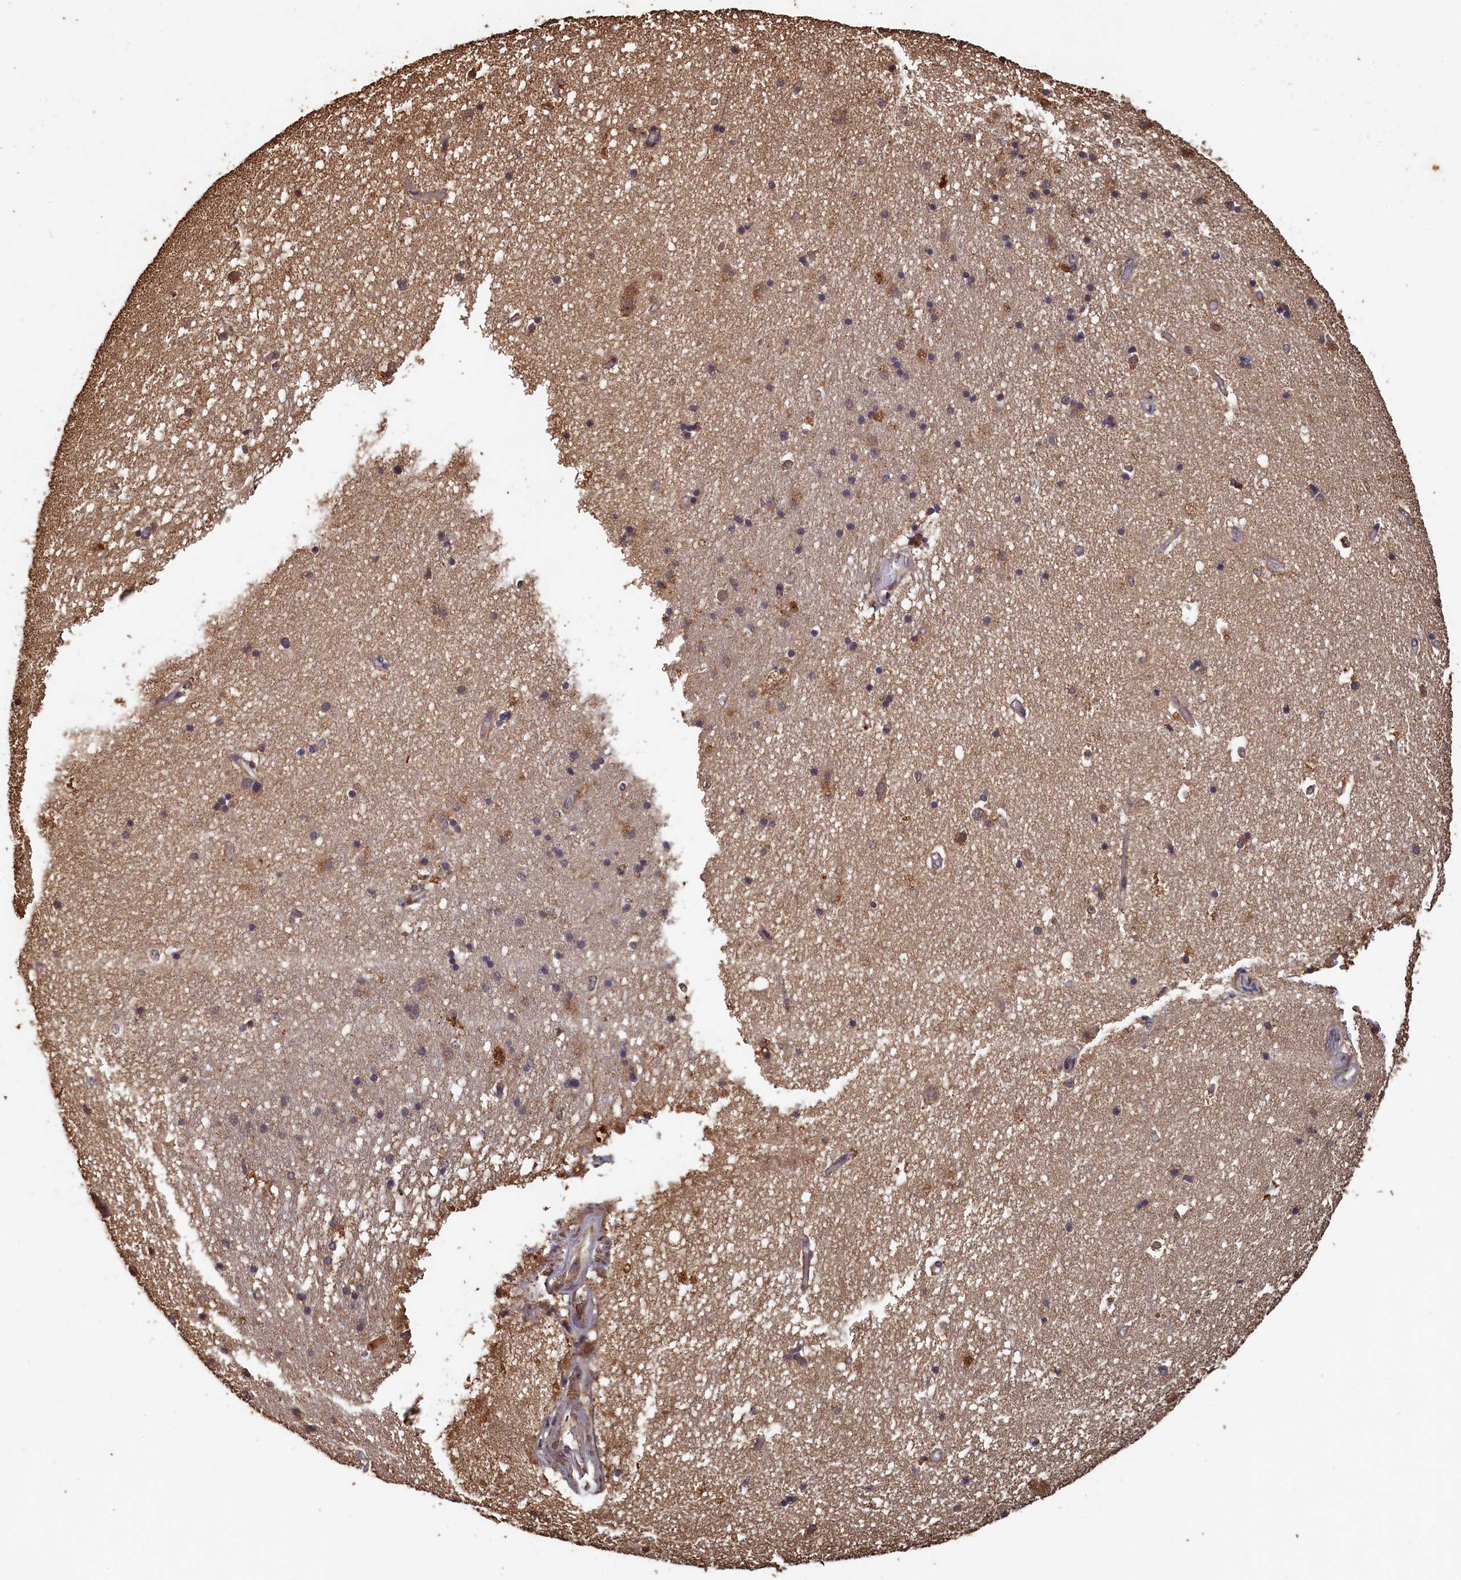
{"staining": {"intensity": "weak", "quantity": "<25%", "location": "cytoplasmic/membranous"}, "tissue": "hippocampus", "cell_type": "Glial cells", "image_type": "normal", "snomed": [{"axis": "morphology", "description": "Normal tissue, NOS"}, {"axis": "topography", "description": "Hippocampus"}], "caption": "High power microscopy image of an immunohistochemistry photomicrograph of benign hippocampus, revealing no significant expression in glial cells.", "gene": "PIGN", "patient": {"sex": "male", "age": 45}}